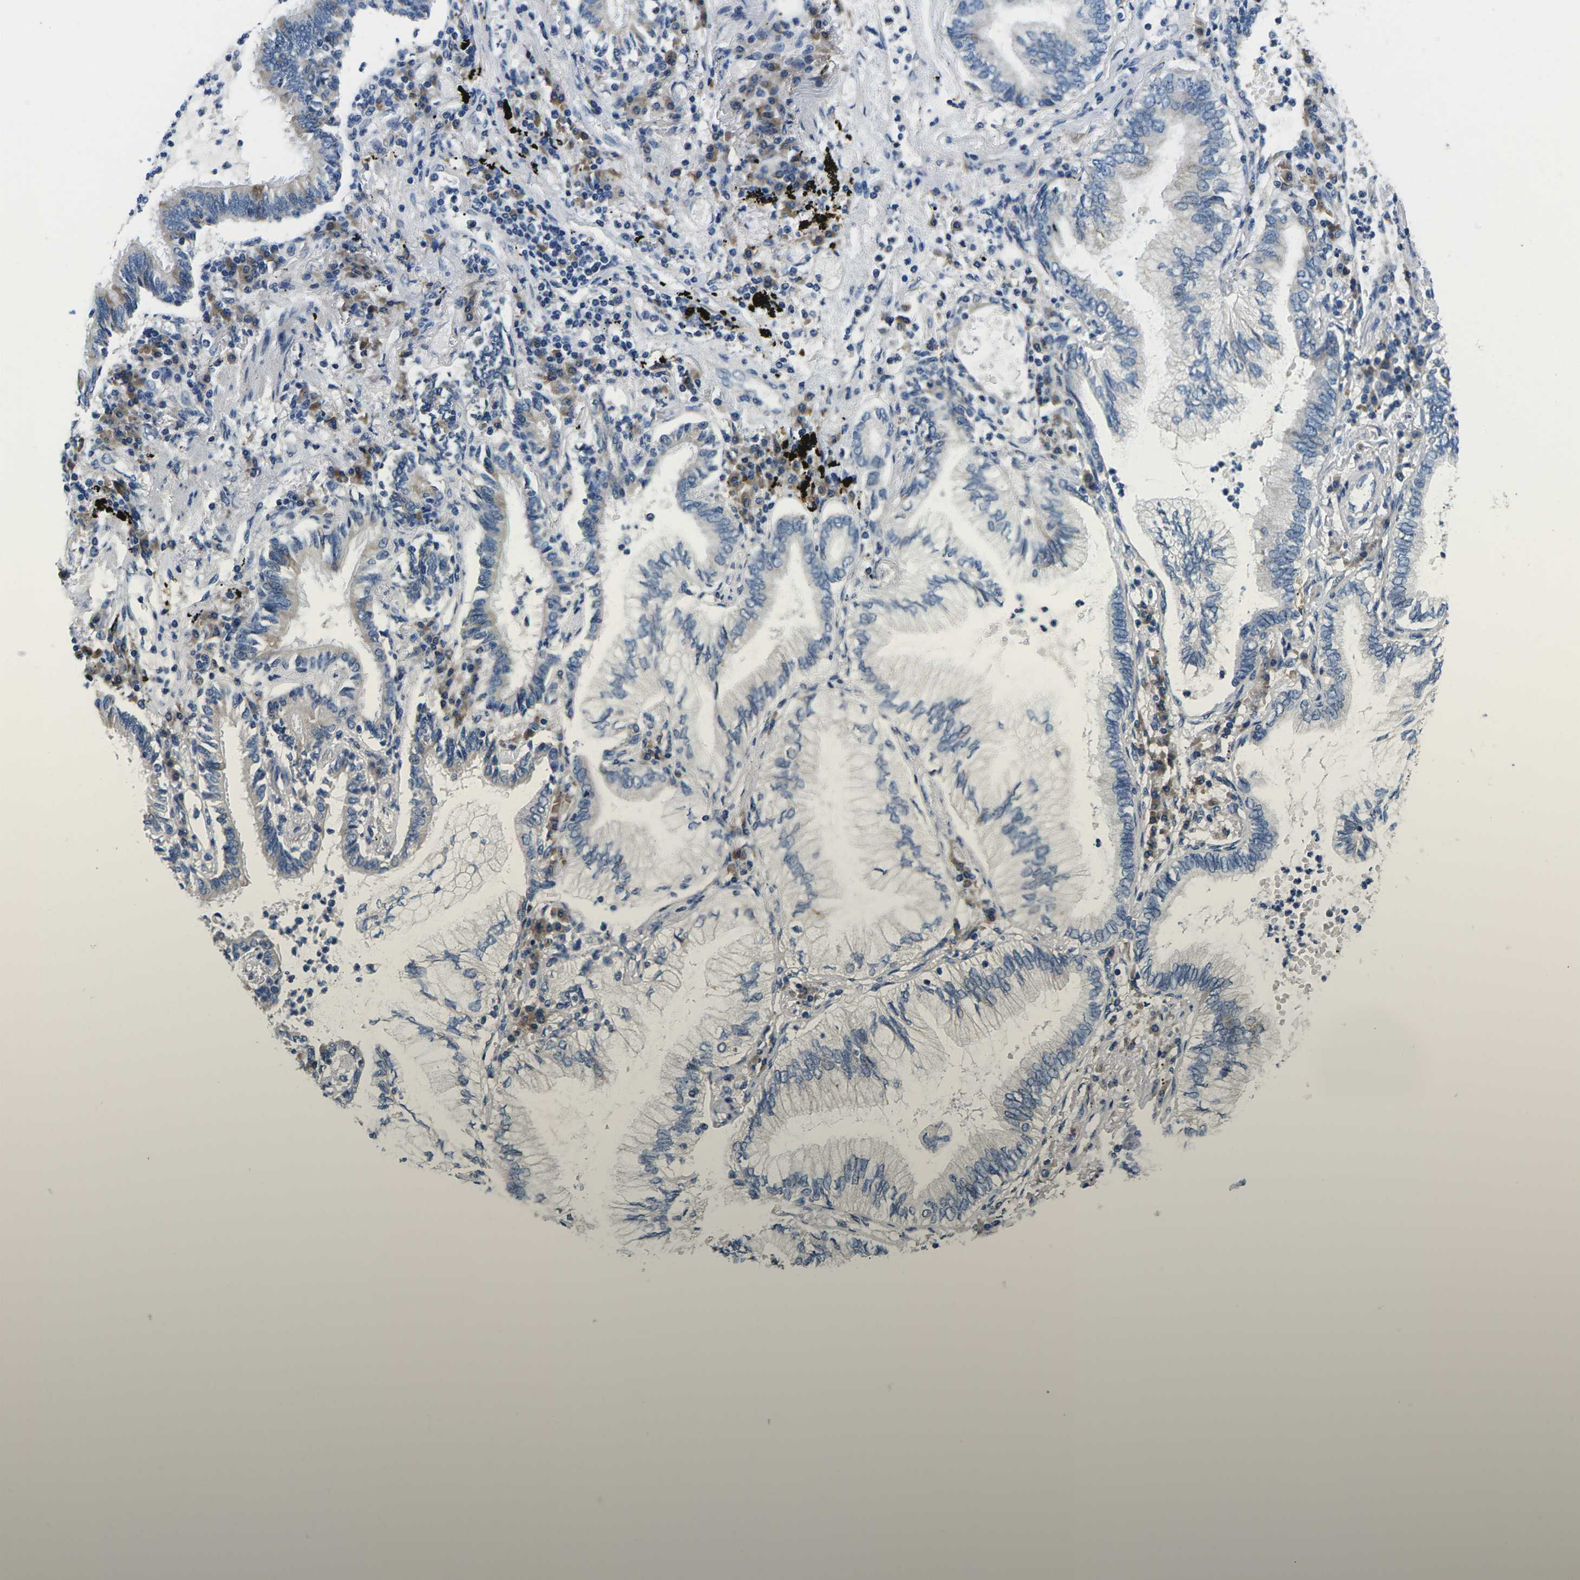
{"staining": {"intensity": "negative", "quantity": "none", "location": "none"}, "tissue": "lung cancer", "cell_type": "Tumor cells", "image_type": "cancer", "snomed": [{"axis": "morphology", "description": "Normal tissue, NOS"}, {"axis": "morphology", "description": "Adenocarcinoma, NOS"}, {"axis": "topography", "description": "Bronchus"}, {"axis": "topography", "description": "Lung"}], "caption": "This is a image of IHC staining of adenocarcinoma (lung), which shows no expression in tumor cells.", "gene": "ERGIC3", "patient": {"sex": "female", "age": 70}}